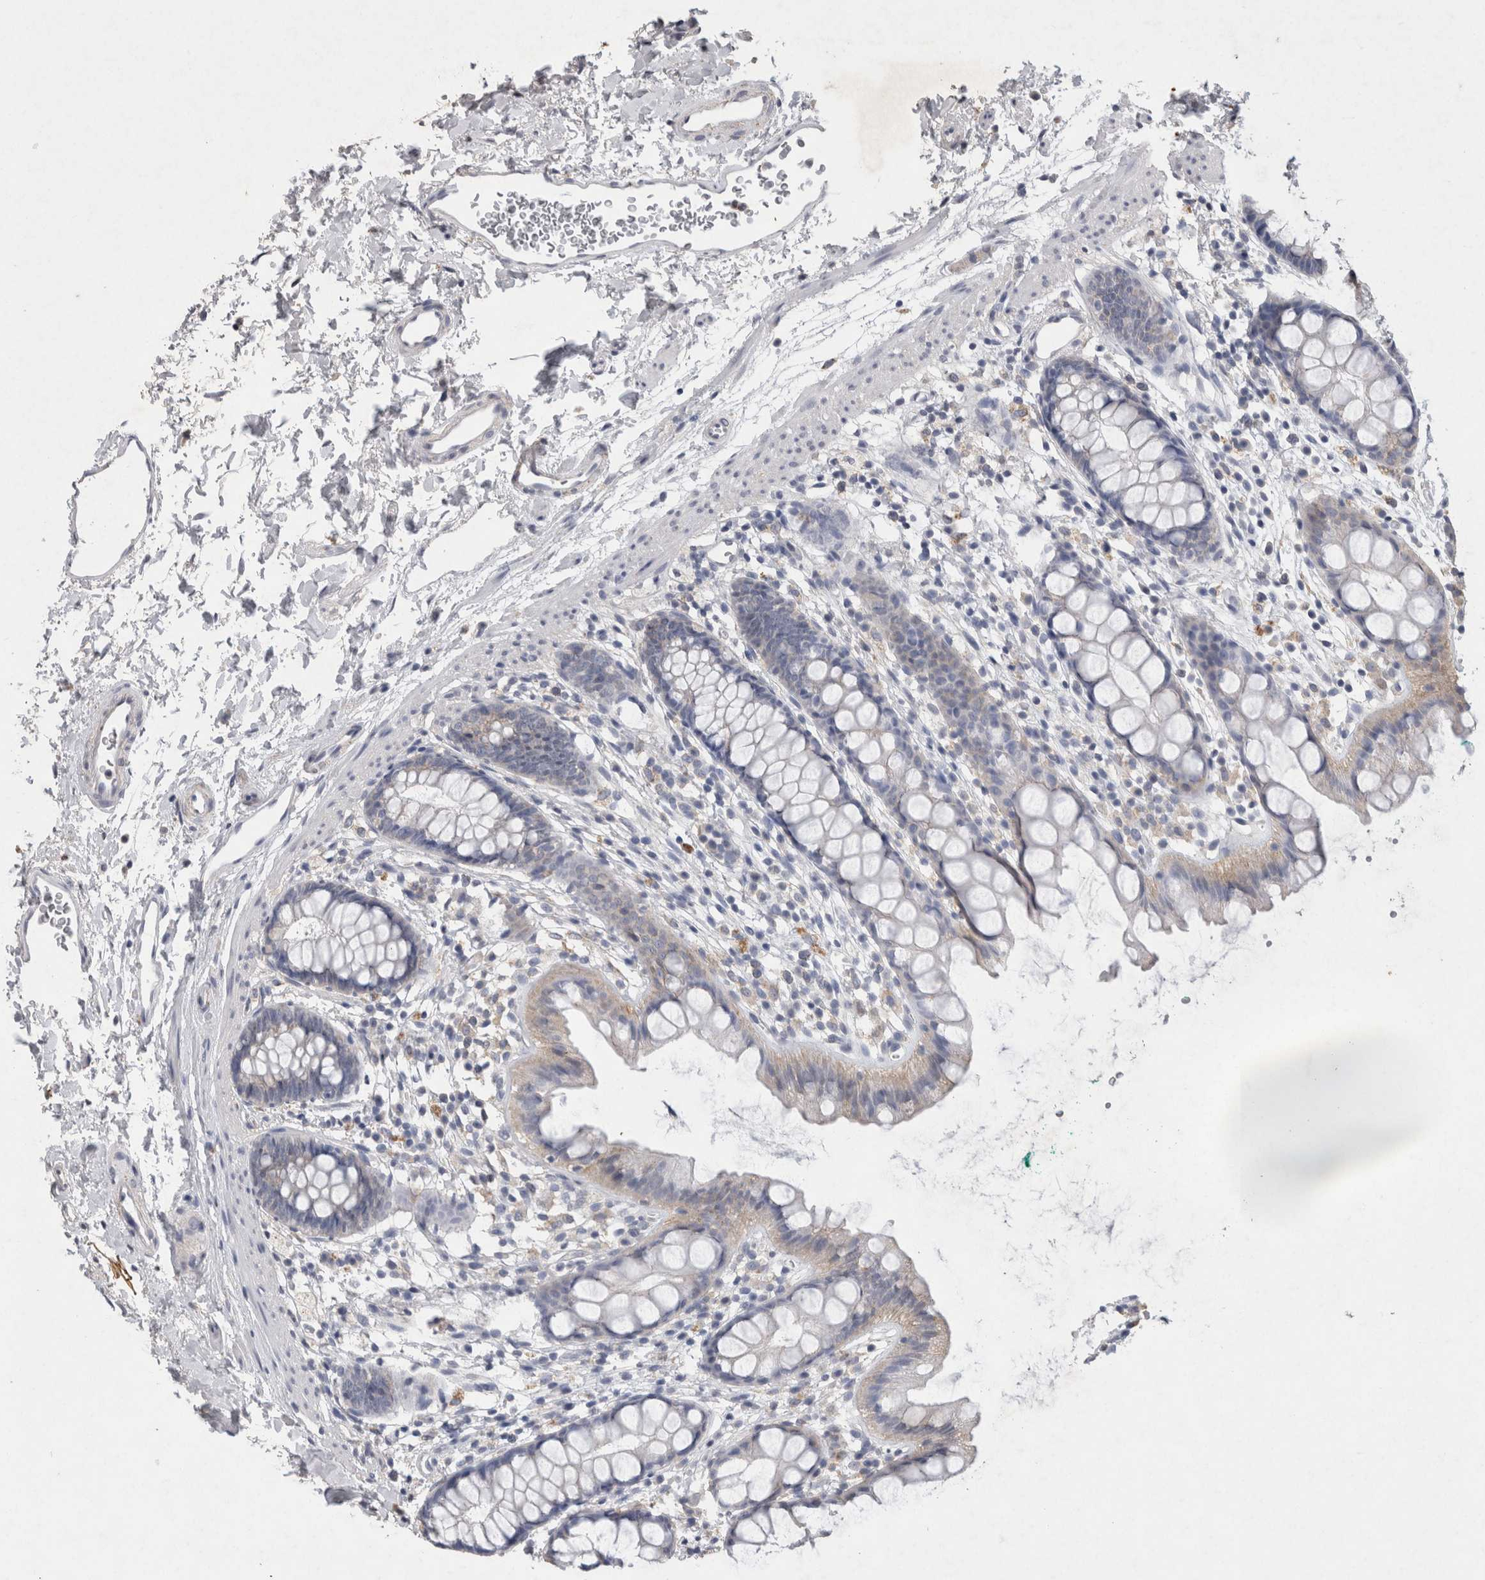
{"staining": {"intensity": "moderate", "quantity": "<25%", "location": "cytoplasmic/membranous"}, "tissue": "rectum", "cell_type": "Glandular cells", "image_type": "normal", "snomed": [{"axis": "morphology", "description": "Normal tissue, NOS"}, {"axis": "topography", "description": "Rectum"}], "caption": "A low amount of moderate cytoplasmic/membranous positivity is appreciated in approximately <25% of glandular cells in normal rectum.", "gene": "CNTFR", "patient": {"sex": "female", "age": 65}}